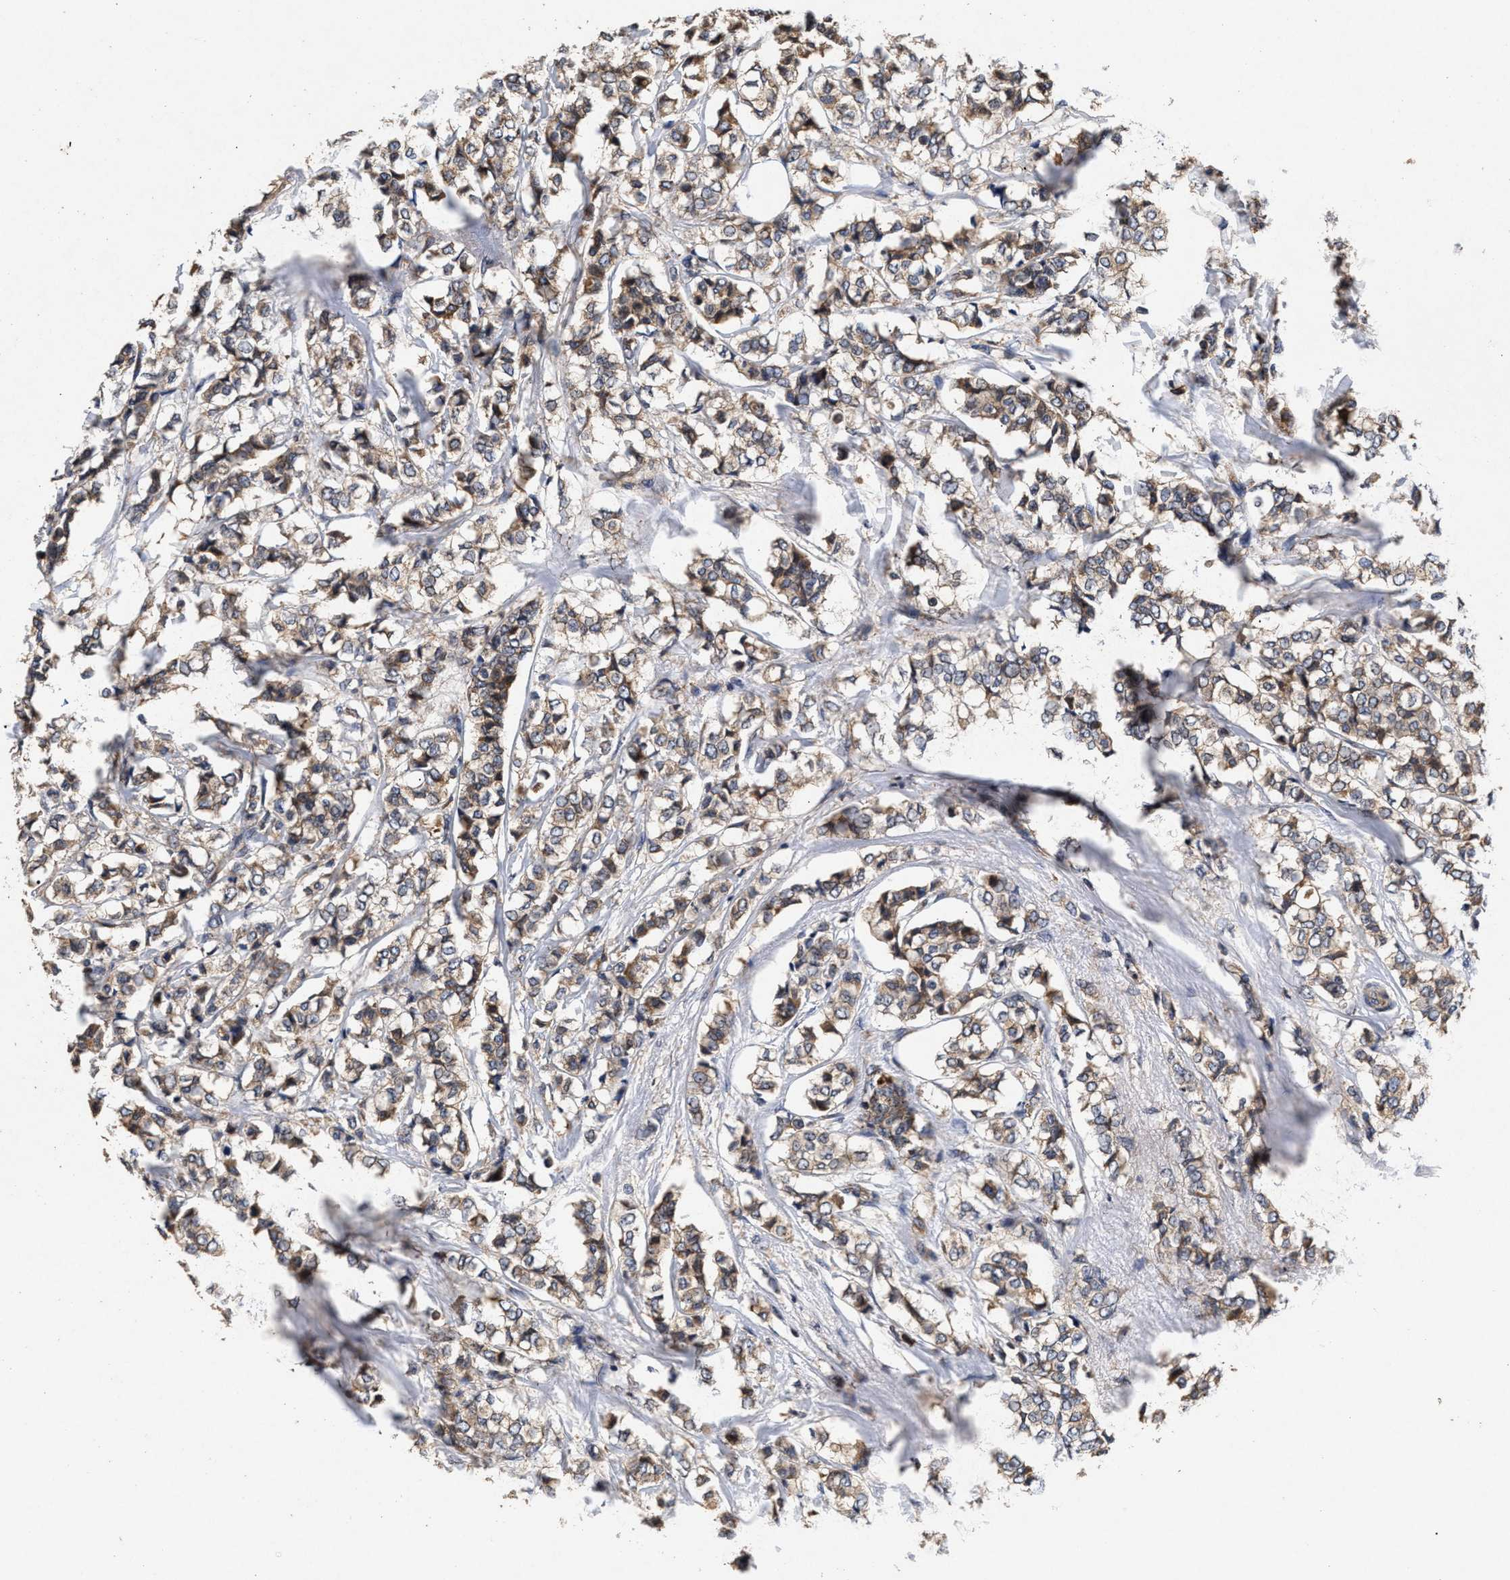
{"staining": {"intensity": "weak", "quantity": "25%-75%", "location": "cytoplasmic/membranous"}, "tissue": "breast cancer", "cell_type": "Tumor cells", "image_type": "cancer", "snomed": [{"axis": "morphology", "description": "Lobular carcinoma"}, {"axis": "topography", "description": "Breast"}], "caption": "There is low levels of weak cytoplasmic/membranous expression in tumor cells of lobular carcinoma (breast), as demonstrated by immunohistochemical staining (brown color).", "gene": "NFKB2", "patient": {"sex": "female", "age": 60}}